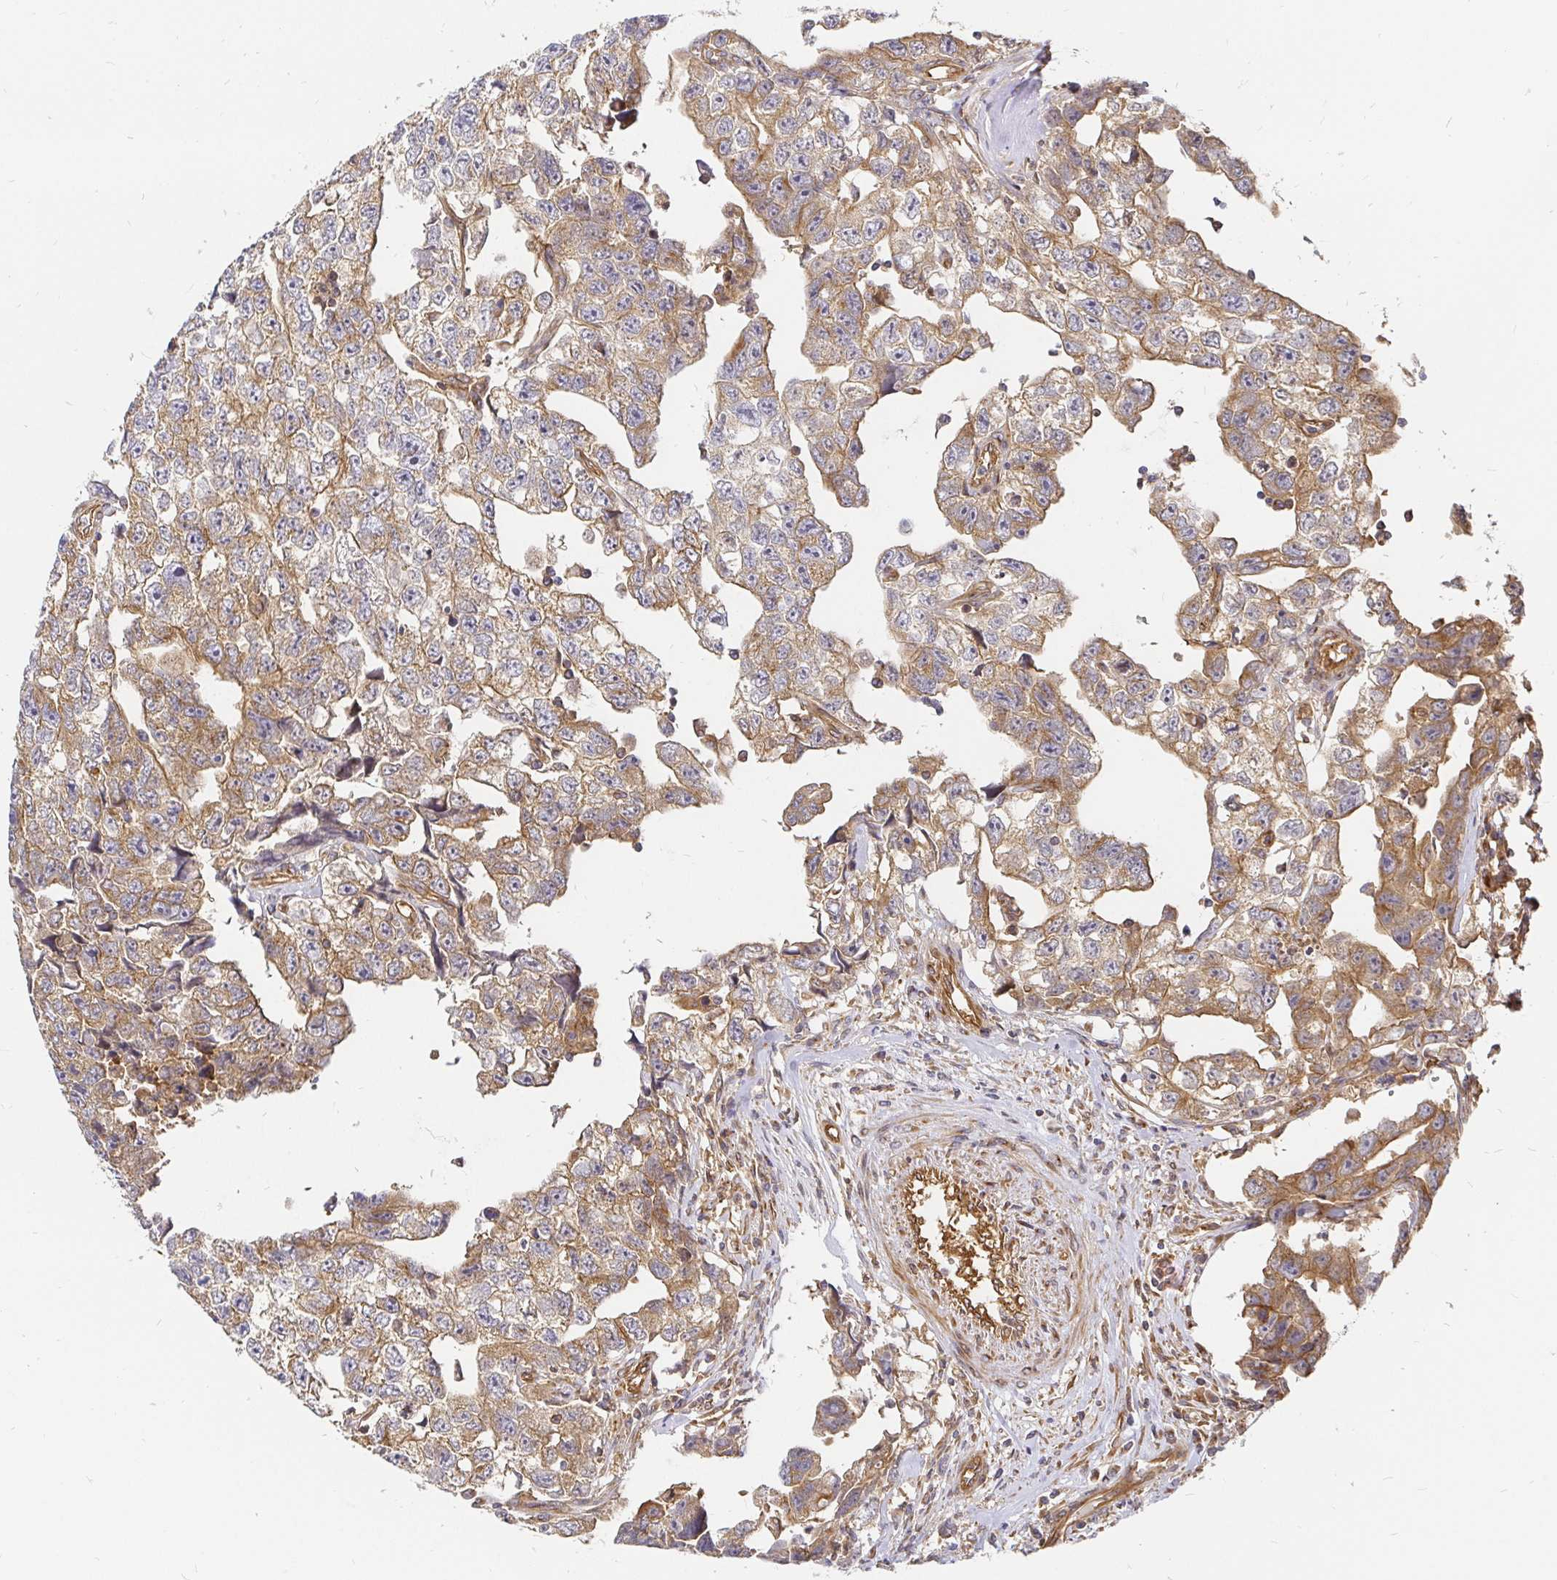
{"staining": {"intensity": "moderate", "quantity": "25%-75%", "location": "cytoplasmic/membranous"}, "tissue": "testis cancer", "cell_type": "Tumor cells", "image_type": "cancer", "snomed": [{"axis": "morphology", "description": "Carcinoma, Embryonal, NOS"}, {"axis": "topography", "description": "Testis"}], "caption": "Brown immunohistochemical staining in testis embryonal carcinoma shows moderate cytoplasmic/membranous staining in about 25%-75% of tumor cells. (brown staining indicates protein expression, while blue staining denotes nuclei).", "gene": "KIF5B", "patient": {"sex": "male", "age": 22}}